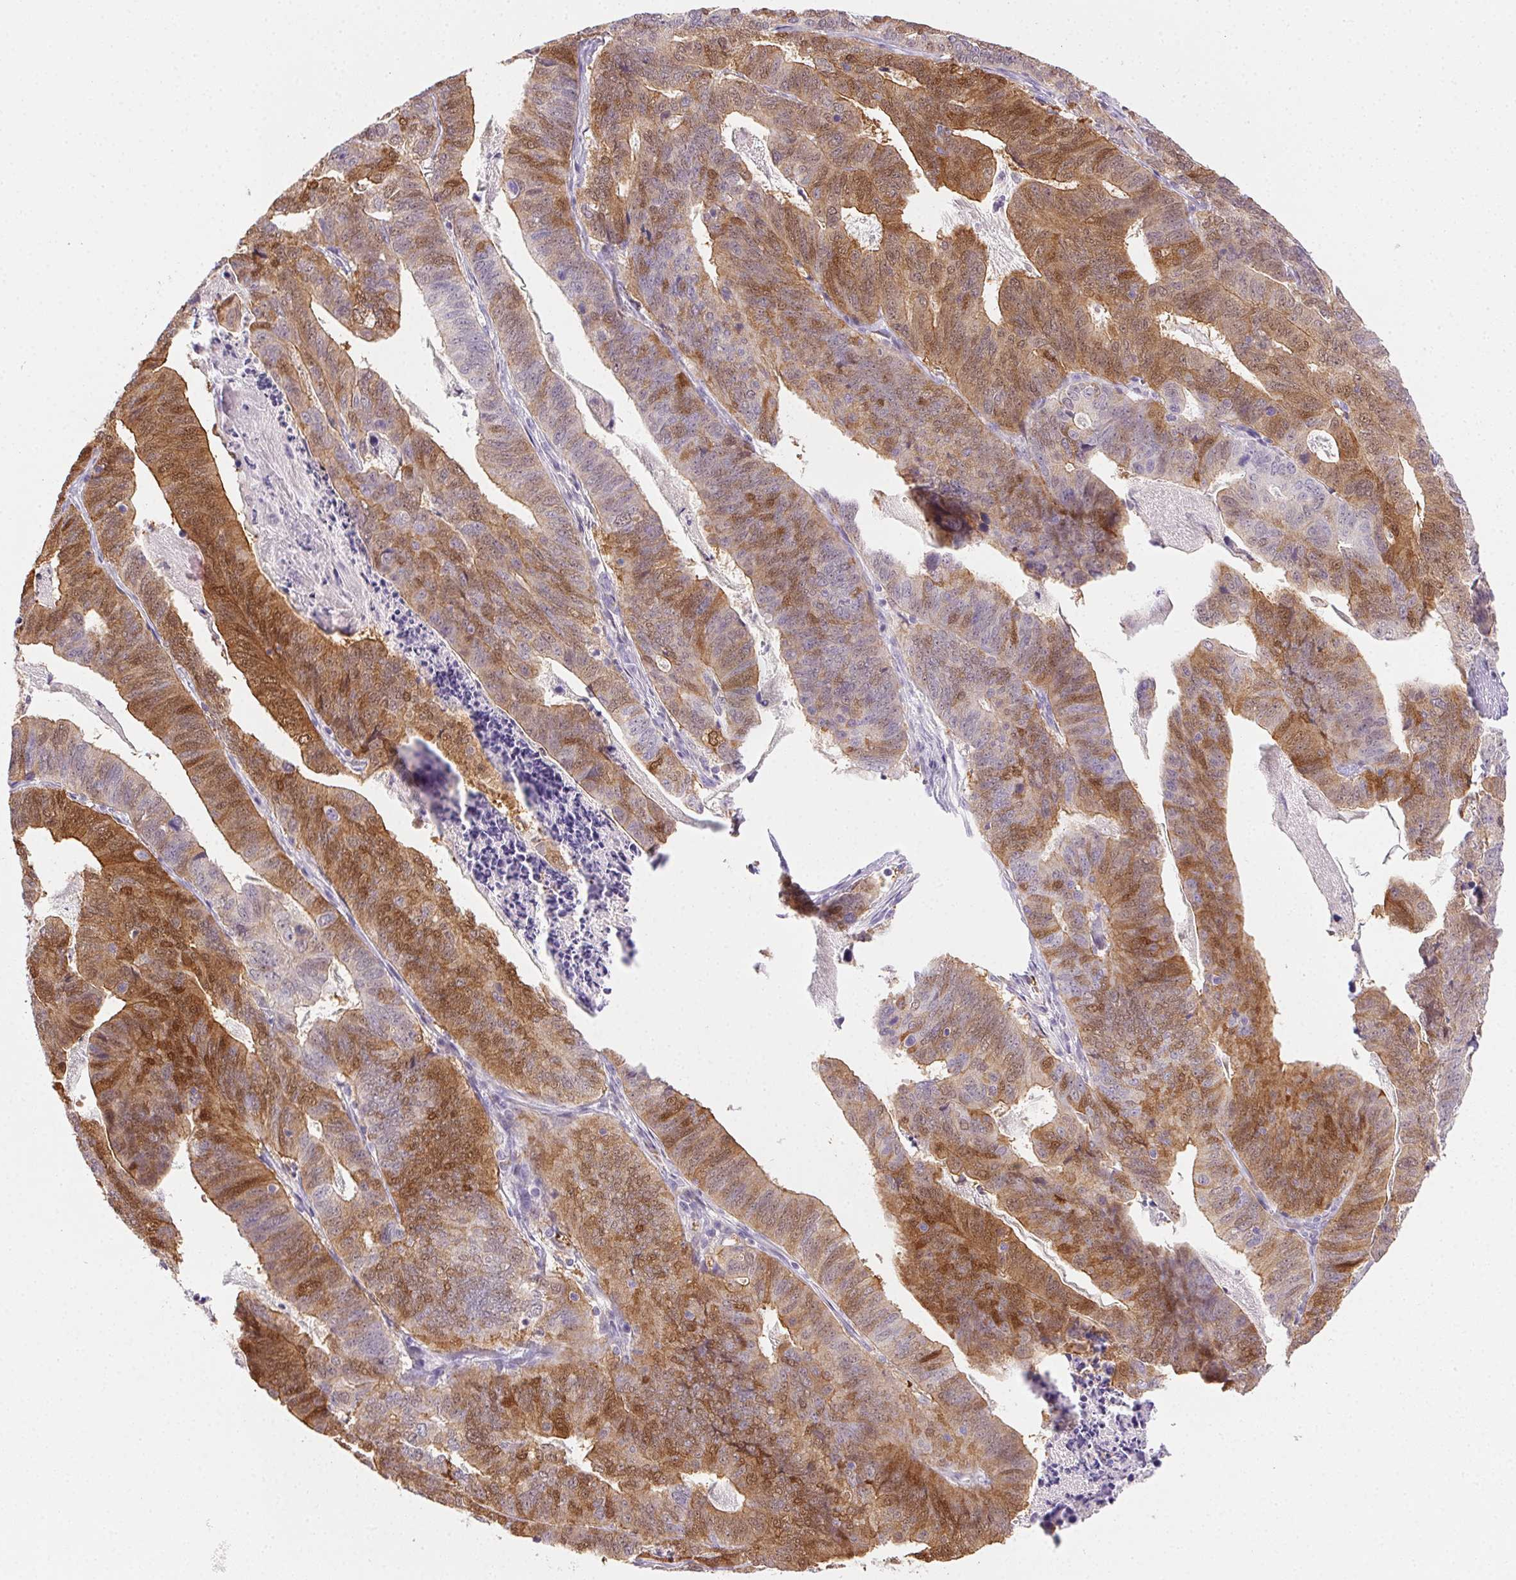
{"staining": {"intensity": "moderate", "quantity": "25%-75%", "location": "cytoplasmic/membranous,nuclear"}, "tissue": "stomach cancer", "cell_type": "Tumor cells", "image_type": "cancer", "snomed": [{"axis": "morphology", "description": "Adenocarcinoma, NOS"}, {"axis": "topography", "description": "Stomach, upper"}], "caption": "Protein staining demonstrates moderate cytoplasmic/membranous and nuclear staining in approximately 25%-75% of tumor cells in stomach cancer.", "gene": "TMEM45A", "patient": {"sex": "female", "age": 67}}